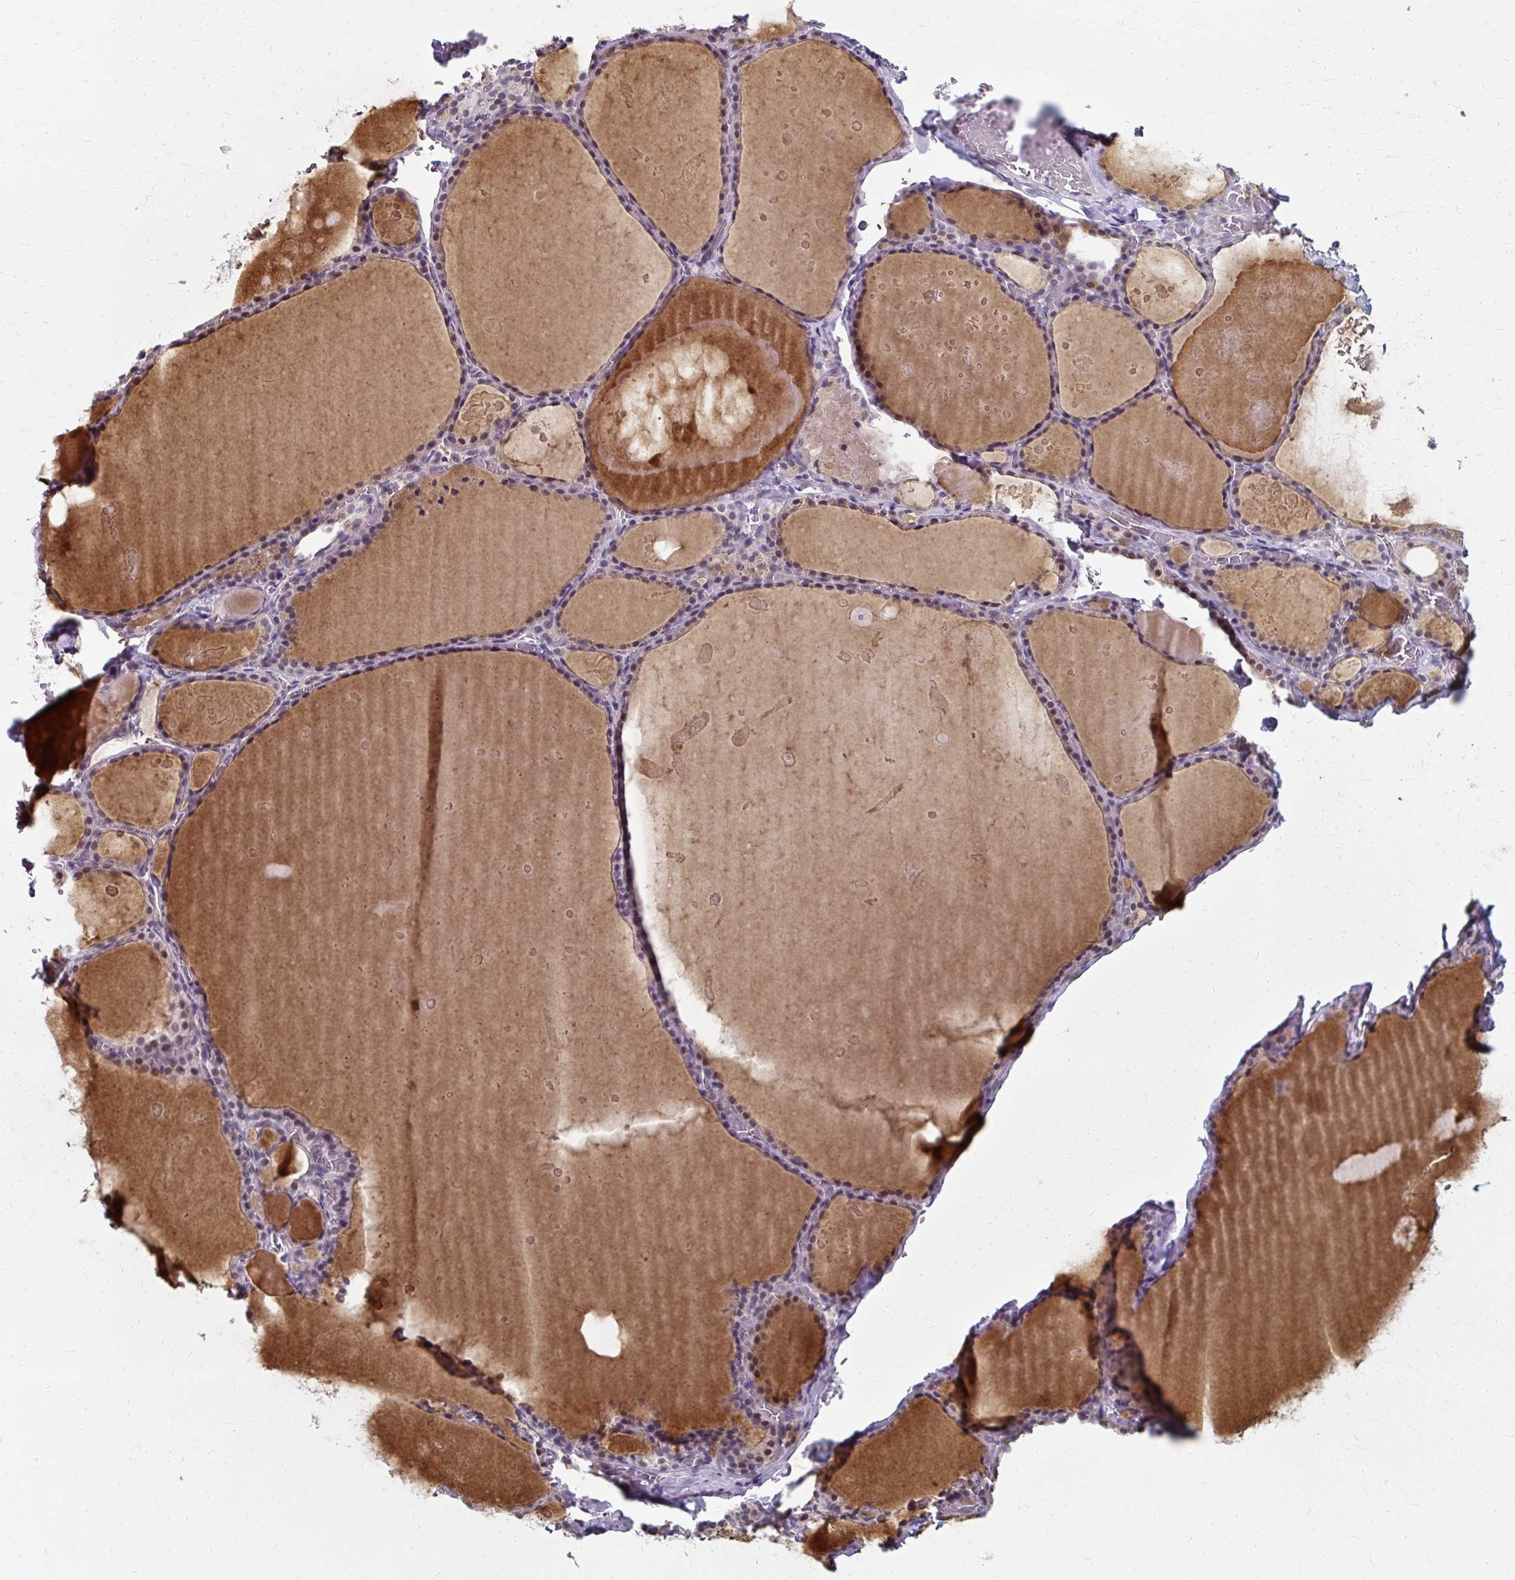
{"staining": {"intensity": "weak", "quantity": ">75%", "location": "cytoplasmic/membranous,nuclear"}, "tissue": "thyroid gland", "cell_type": "Glandular cells", "image_type": "normal", "snomed": [{"axis": "morphology", "description": "Normal tissue, NOS"}, {"axis": "topography", "description": "Thyroid gland"}], "caption": "Immunohistochemical staining of unremarkable thyroid gland reveals >75% levels of weak cytoplasmic/membranous,nuclear protein expression in about >75% of glandular cells.", "gene": "ZNF555", "patient": {"sex": "male", "age": 56}}